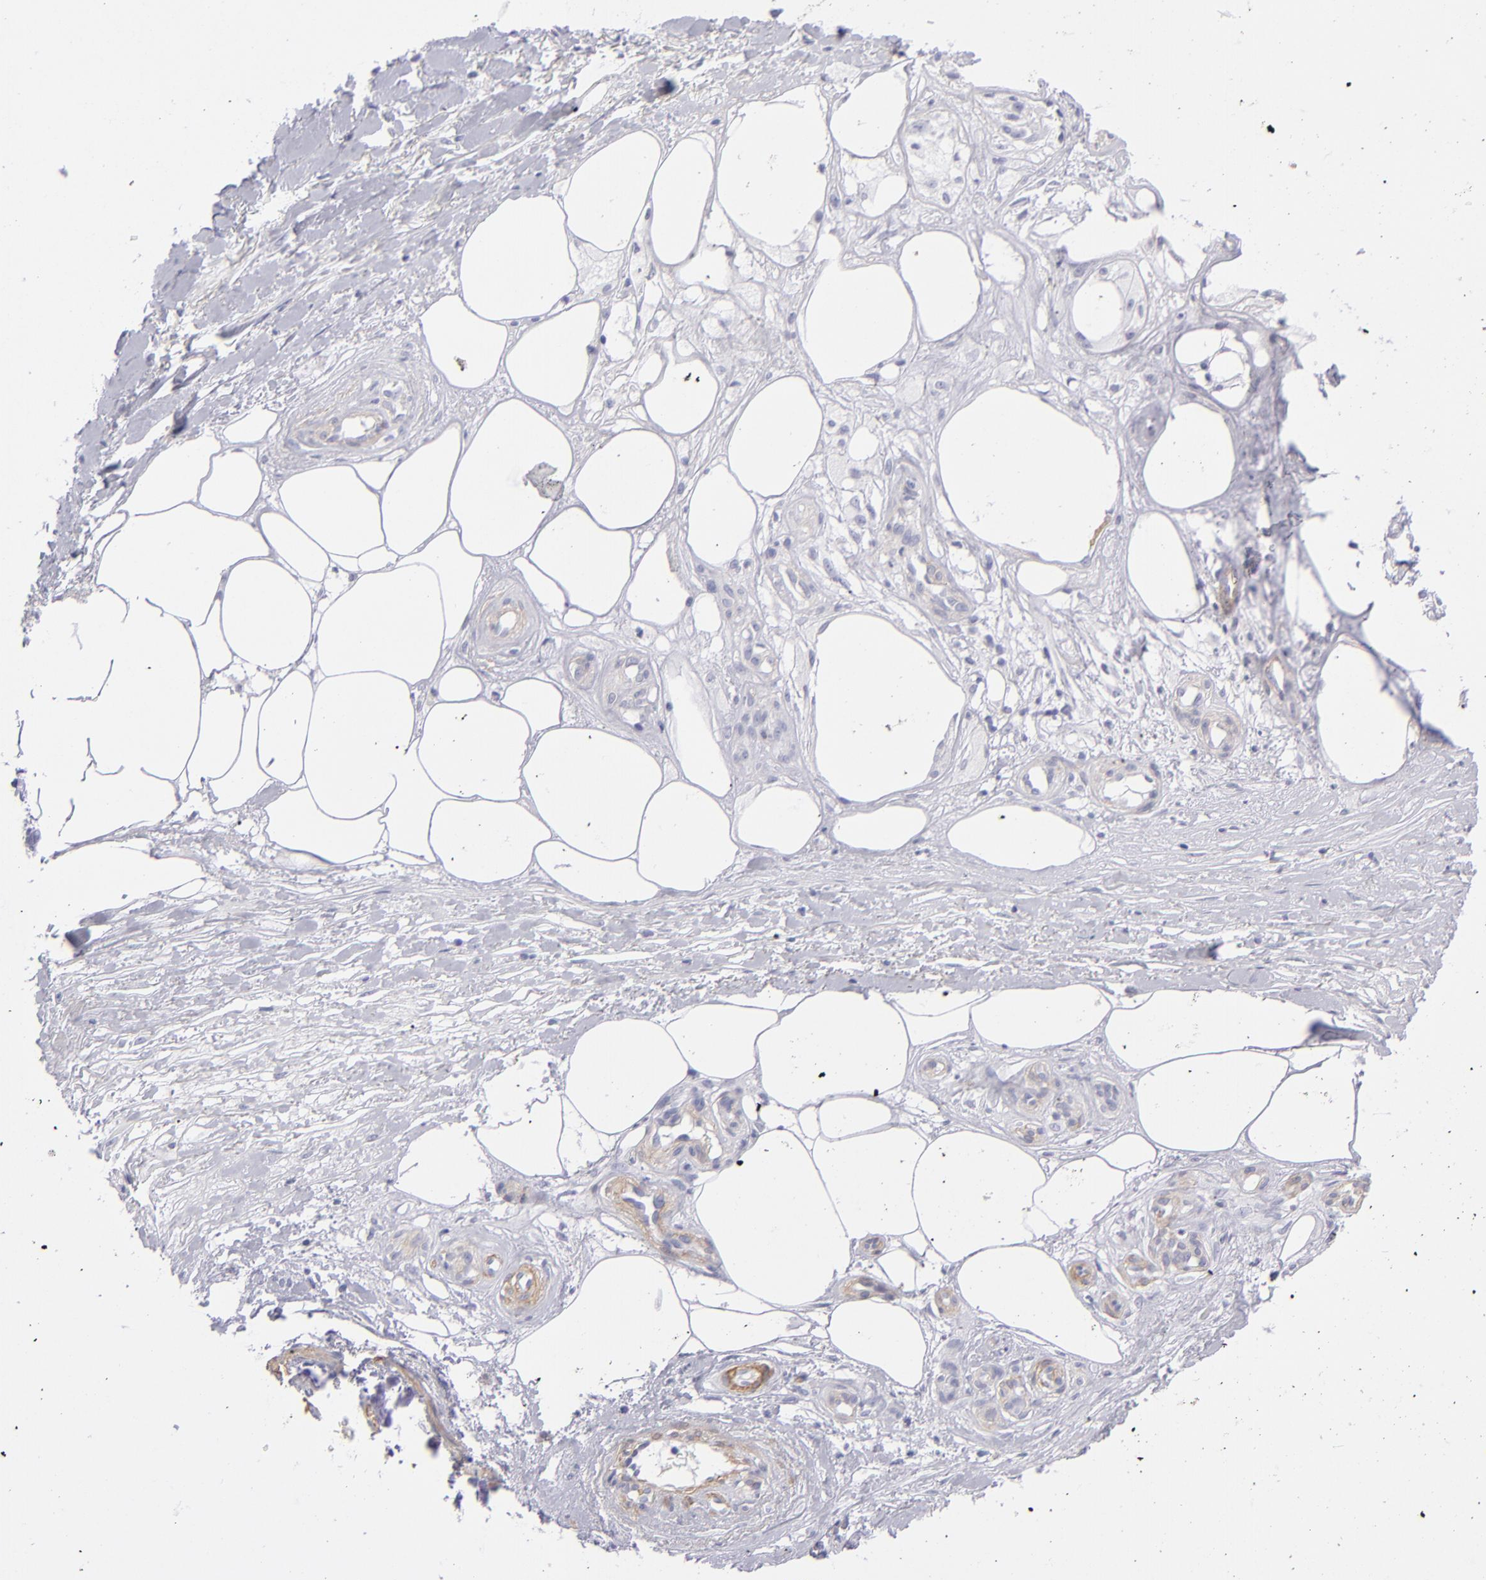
{"staining": {"intensity": "negative", "quantity": "none", "location": "none"}, "tissue": "melanoma", "cell_type": "Tumor cells", "image_type": "cancer", "snomed": [{"axis": "morphology", "description": "Malignant melanoma, NOS"}, {"axis": "topography", "description": "Skin"}], "caption": "The image displays no significant expression in tumor cells of malignant melanoma. (DAB (3,3'-diaminobenzidine) immunohistochemistry (IHC) with hematoxylin counter stain).", "gene": "MYH11", "patient": {"sex": "female", "age": 85}}